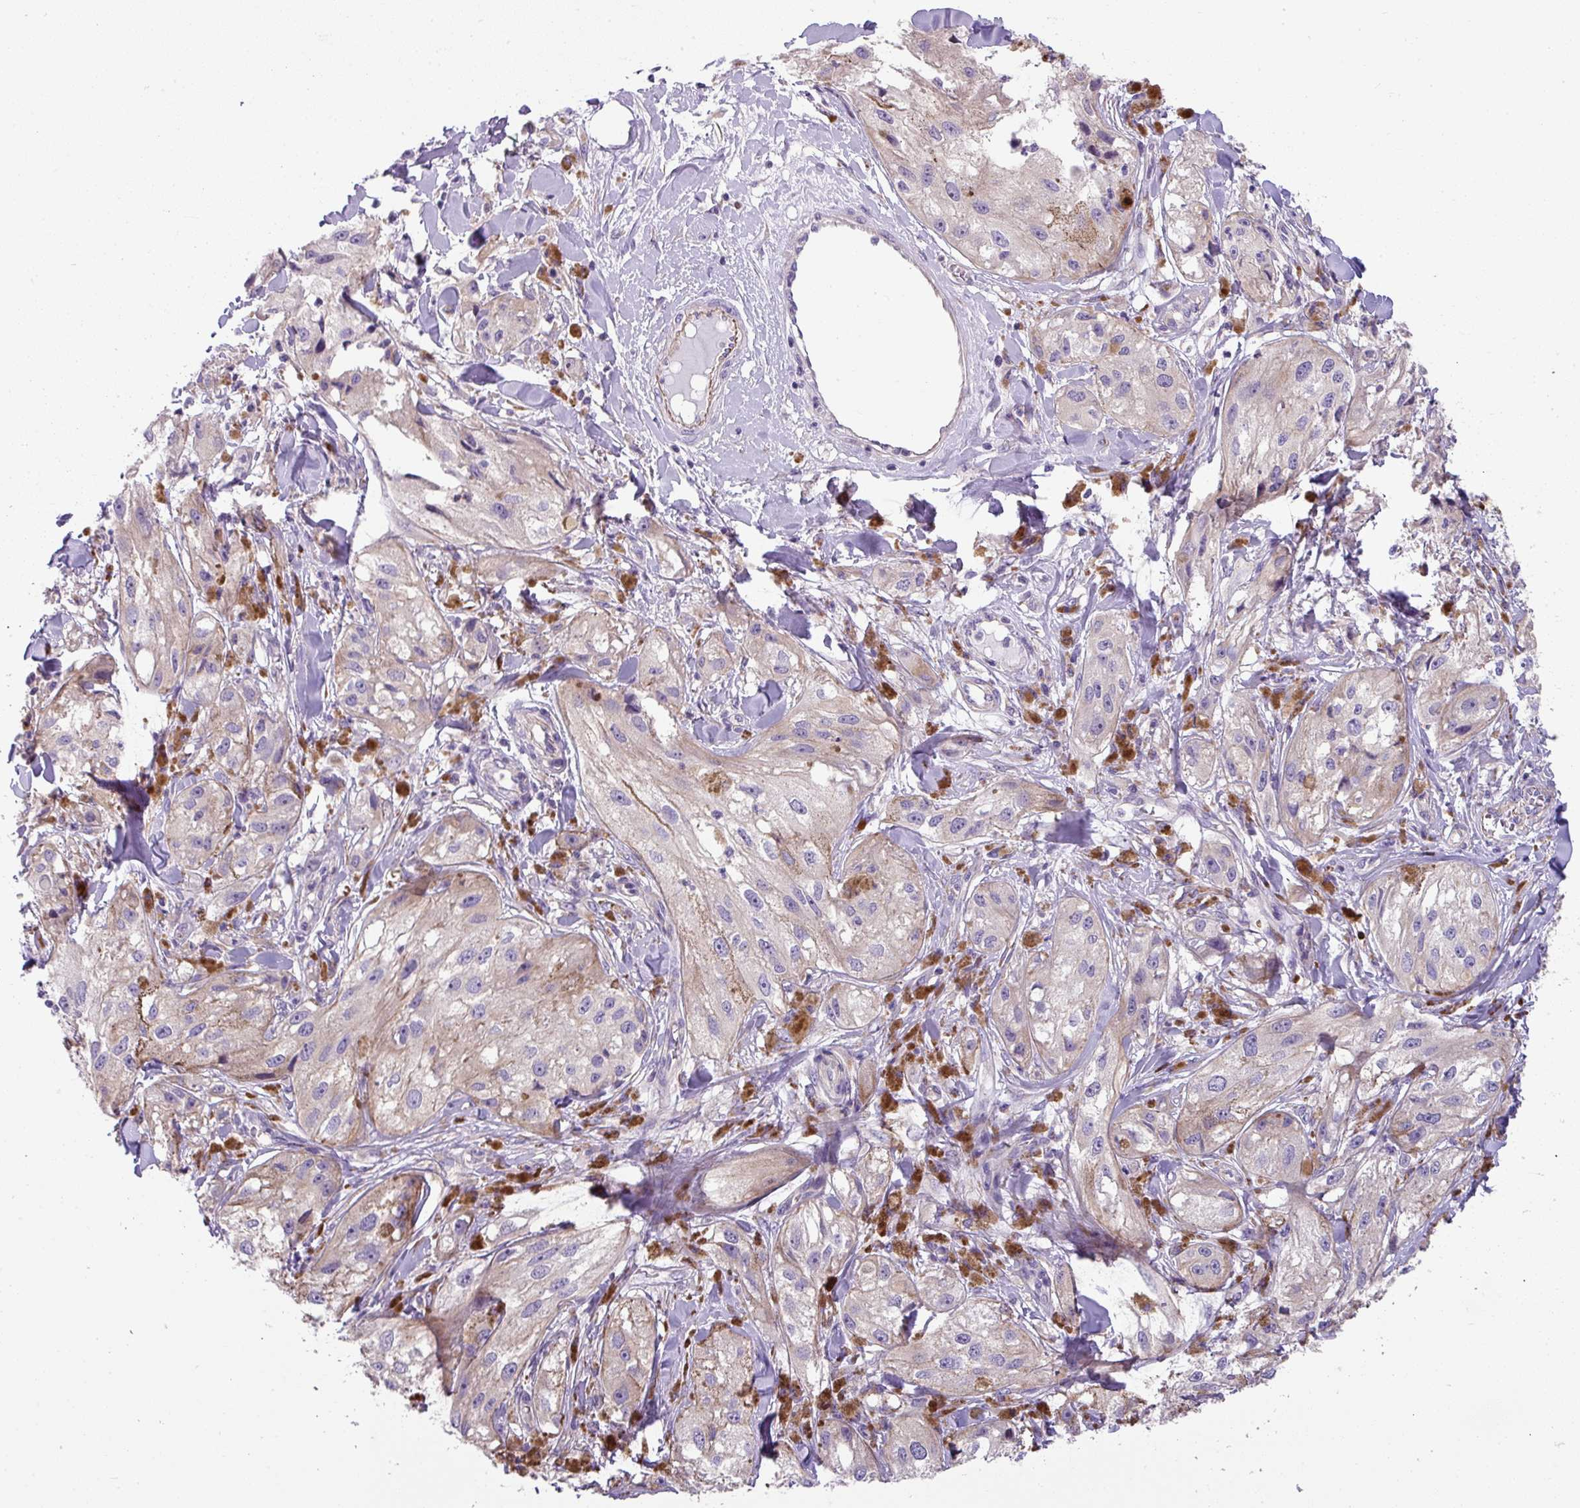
{"staining": {"intensity": "negative", "quantity": "none", "location": "none"}, "tissue": "melanoma", "cell_type": "Tumor cells", "image_type": "cancer", "snomed": [{"axis": "morphology", "description": "Malignant melanoma, NOS"}, {"axis": "topography", "description": "Skin"}], "caption": "An immunohistochemistry (IHC) photomicrograph of malignant melanoma is shown. There is no staining in tumor cells of malignant melanoma.", "gene": "PALS2", "patient": {"sex": "male", "age": 88}}